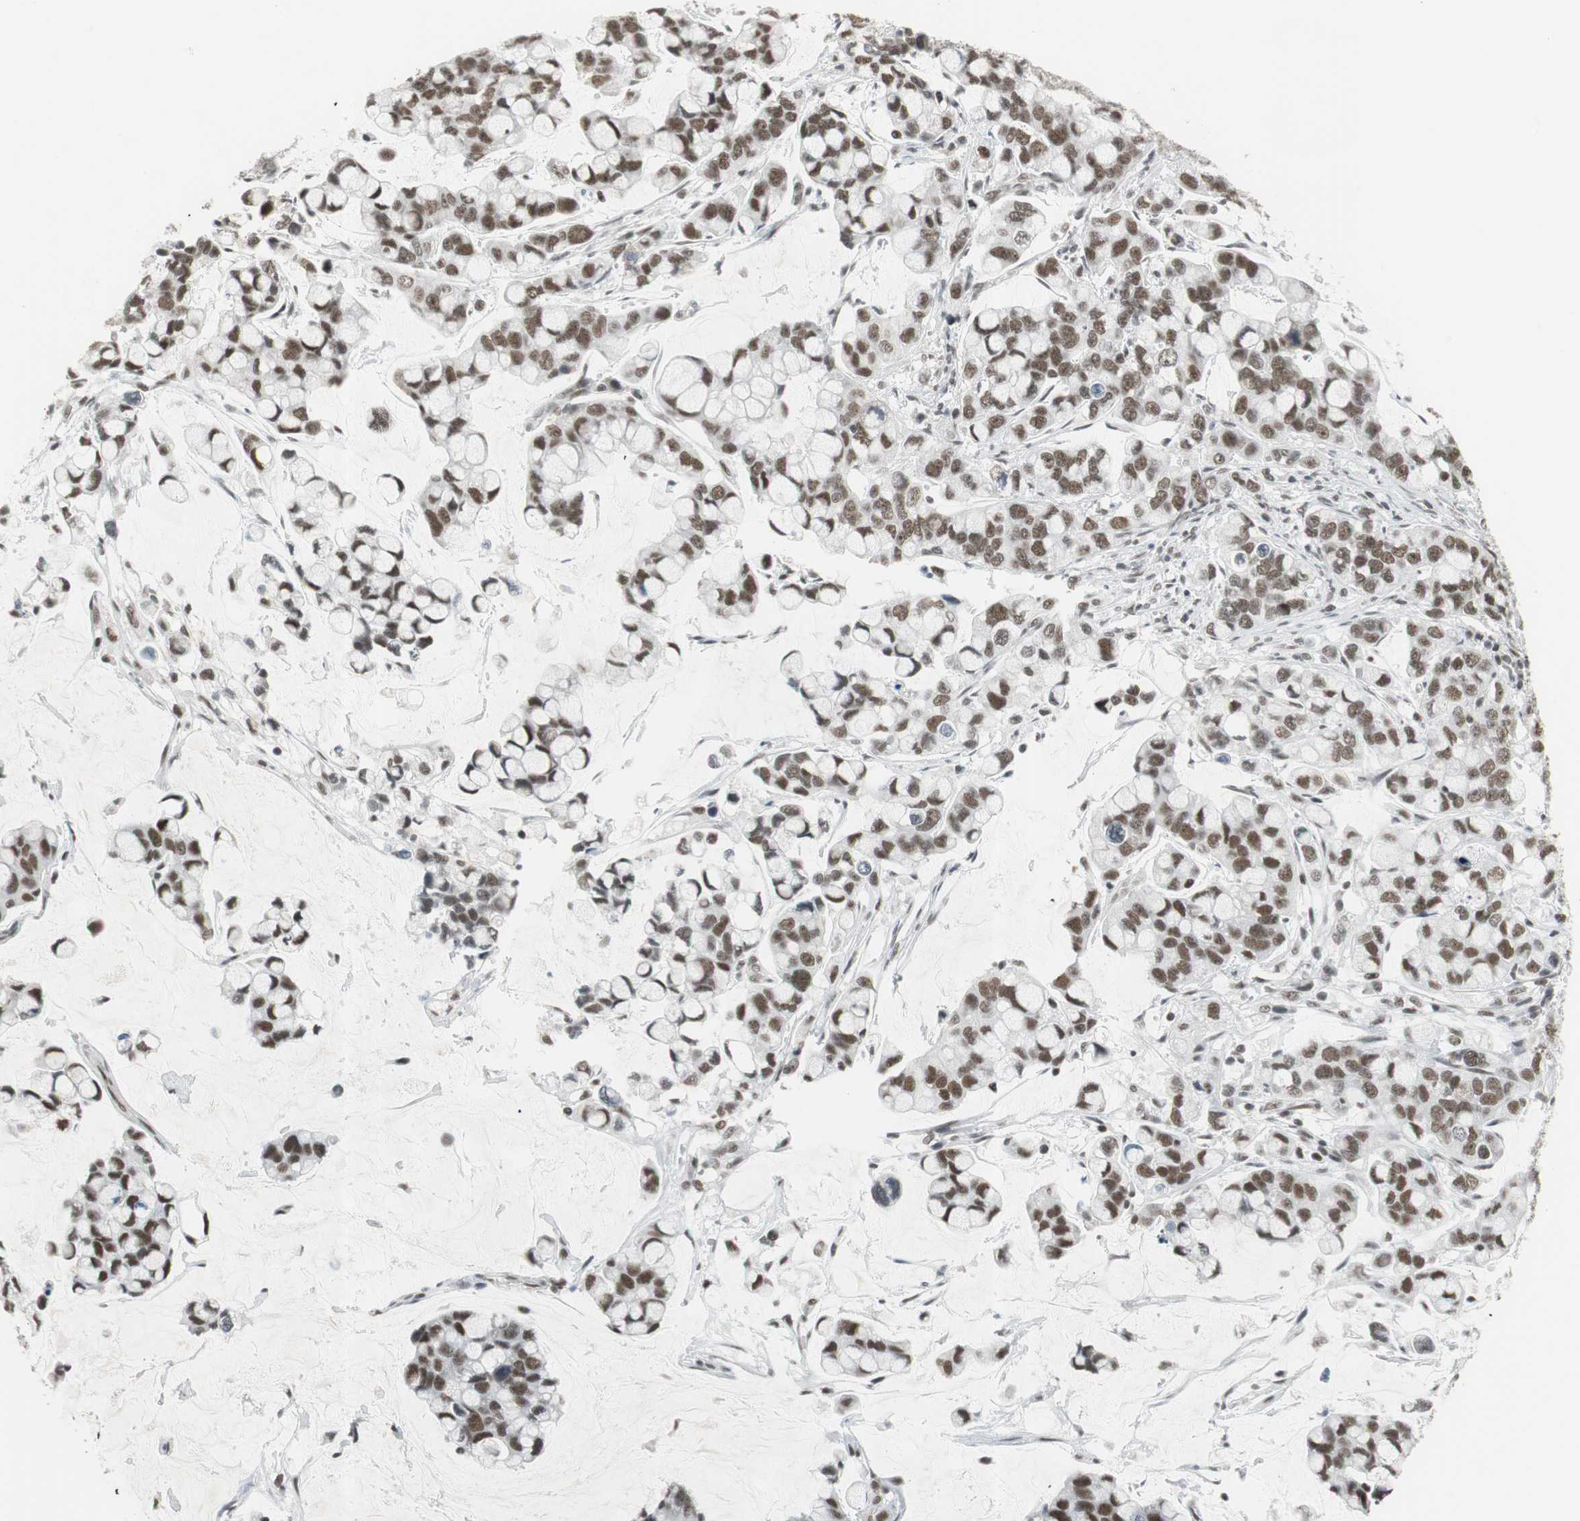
{"staining": {"intensity": "moderate", "quantity": ">75%", "location": "nuclear"}, "tissue": "stomach cancer", "cell_type": "Tumor cells", "image_type": "cancer", "snomed": [{"axis": "morphology", "description": "Adenocarcinoma, NOS"}, {"axis": "topography", "description": "Stomach, lower"}], "caption": "Tumor cells demonstrate moderate nuclear positivity in about >75% of cells in stomach adenocarcinoma.", "gene": "RTF1", "patient": {"sex": "male", "age": 84}}